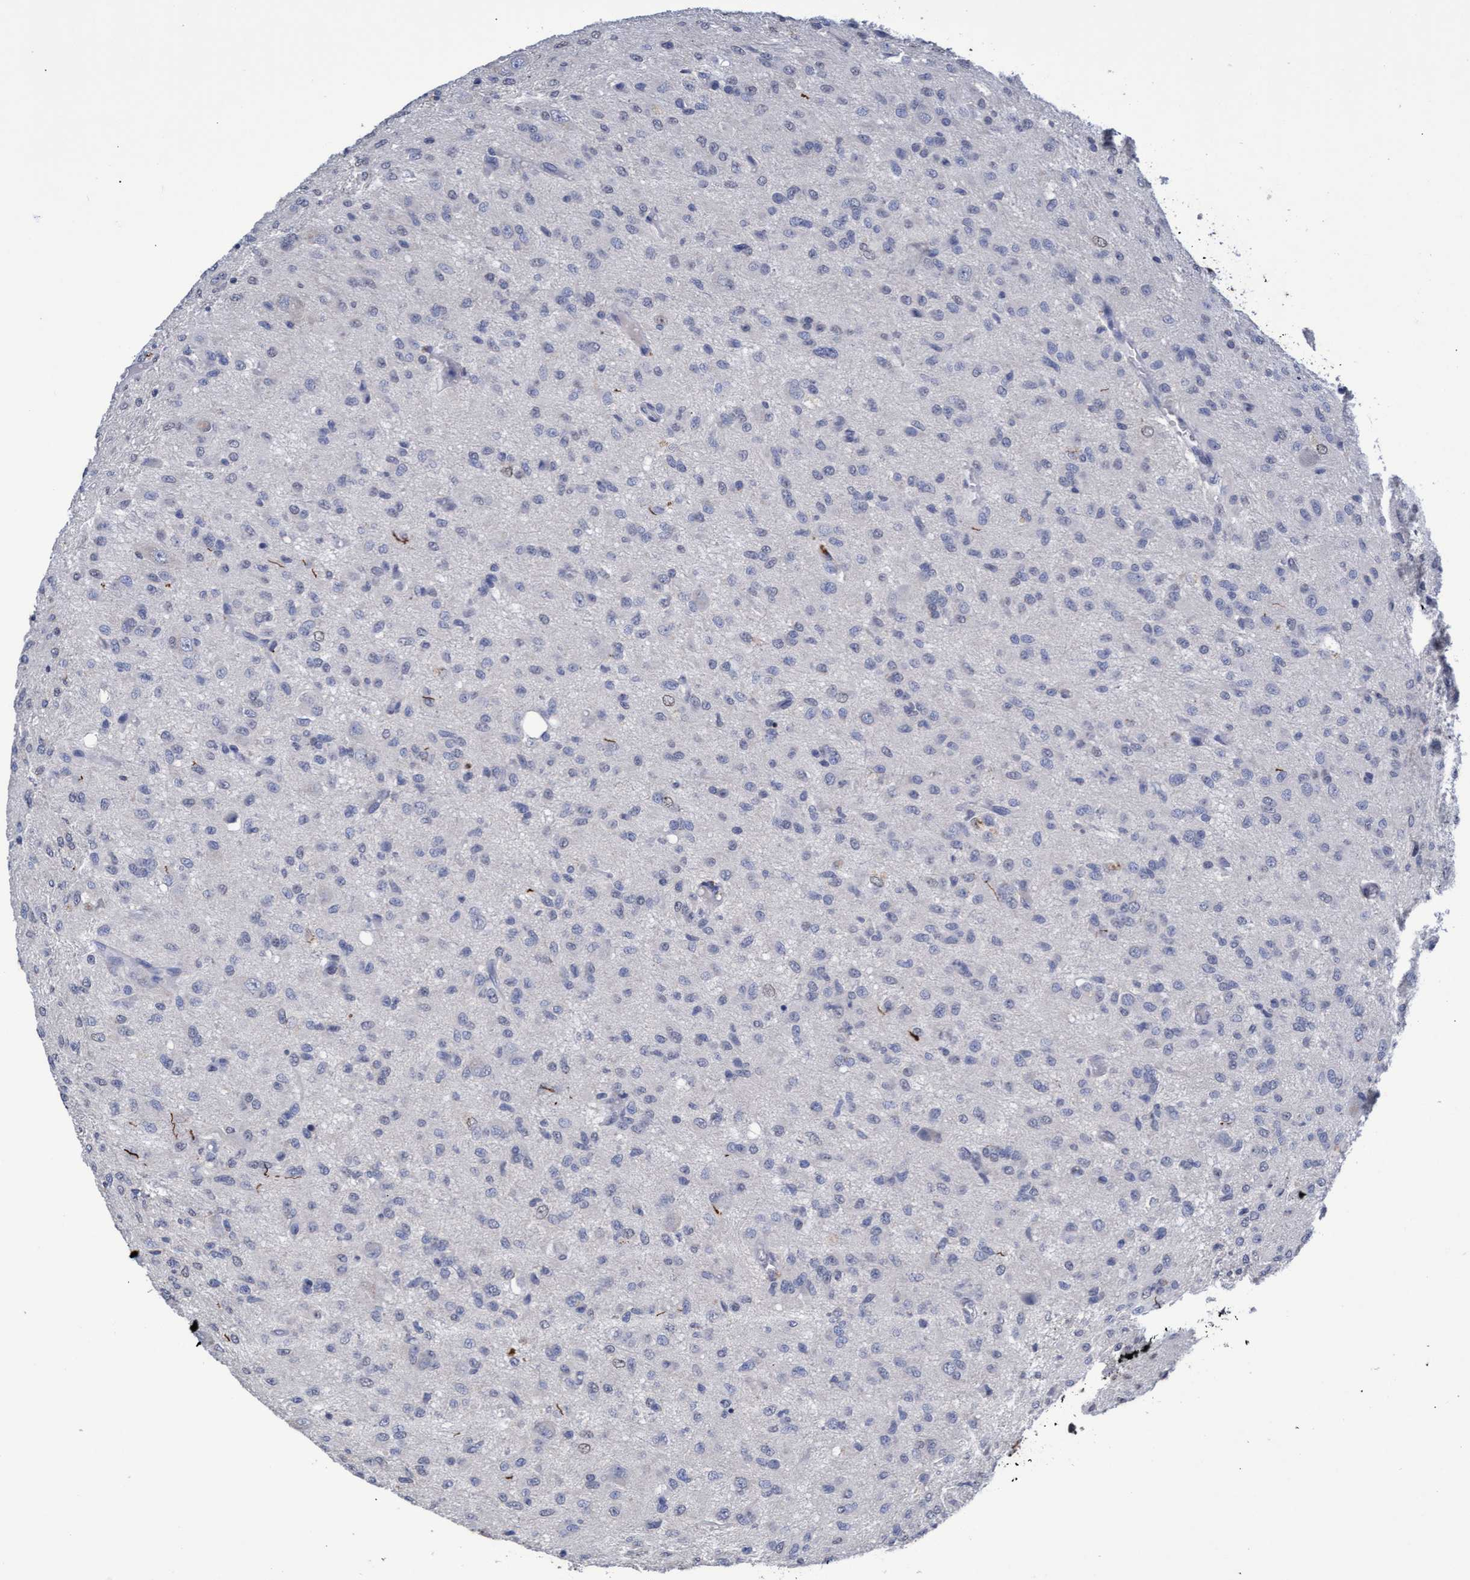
{"staining": {"intensity": "negative", "quantity": "none", "location": "none"}, "tissue": "glioma", "cell_type": "Tumor cells", "image_type": "cancer", "snomed": [{"axis": "morphology", "description": "Glioma, malignant, High grade"}, {"axis": "topography", "description": "Brain"}], "caption": "Immunohistochemical staining of human high-grade glioma (malignant) shows no significant expression in tumor cells.", "gene": "GPR39", "patient": {"sex": "female", "age": 59}}